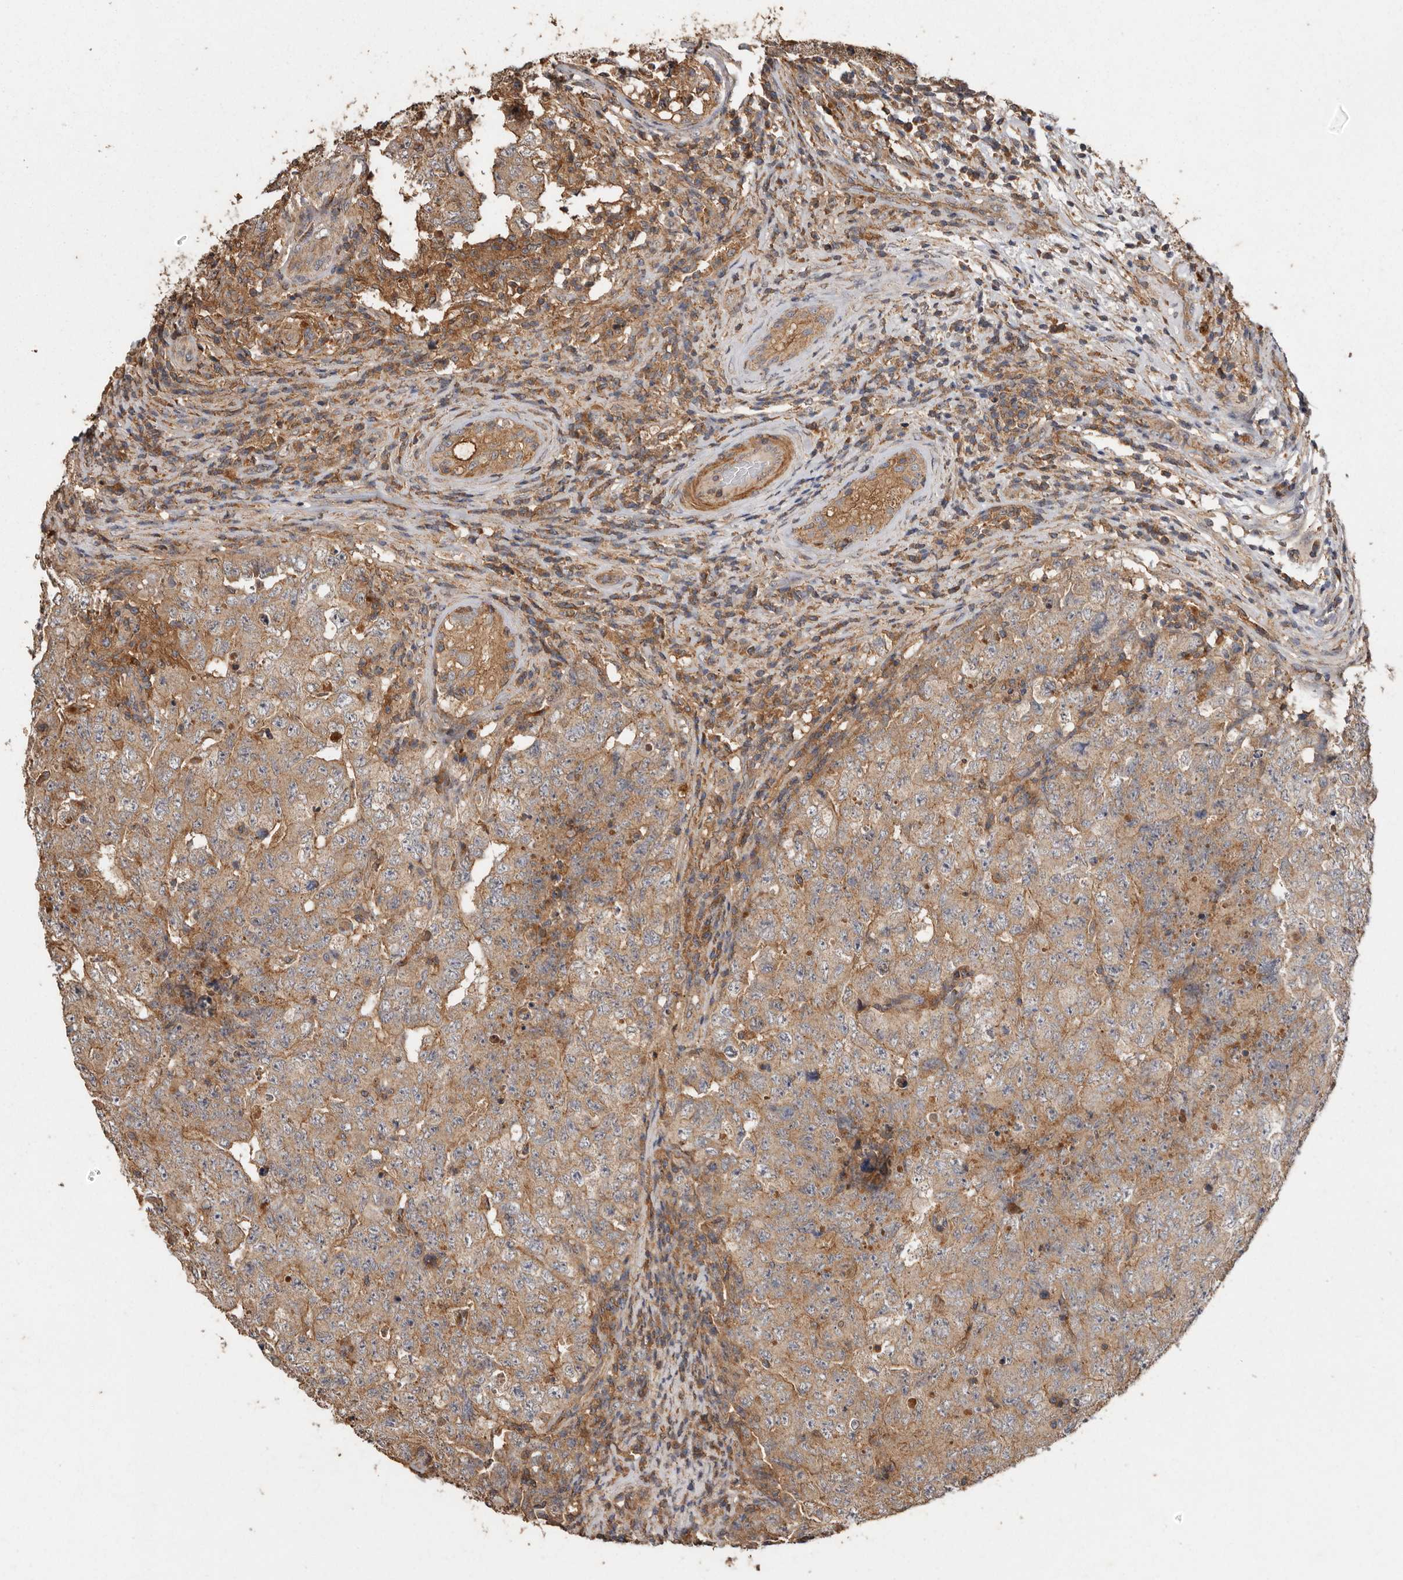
{"staining": {"intensity": "moderate", "quantity": ">75%", "location": "cytoplasmic/membranous"}, "tissue": "testis cancer", "cell_type": "Tumor cells", "image_type": "cancer", "snomed": [{"axis": "morphology", "description": "Carcinoma, Embryonal, NOS"}, {"axis": "topography", "description": "Testis"}], "caption": "Protein expression analysis of human testis cancer (embryonal carcinoma) reveals moderate cytoplasmic/membranous positivity in approximately >75% of tumor cells. The protein of interest is shown in brown color, while the nuclei are stained blue.", "gene": "RWDD1", "patient": {"sex": "male", "age": 26}}